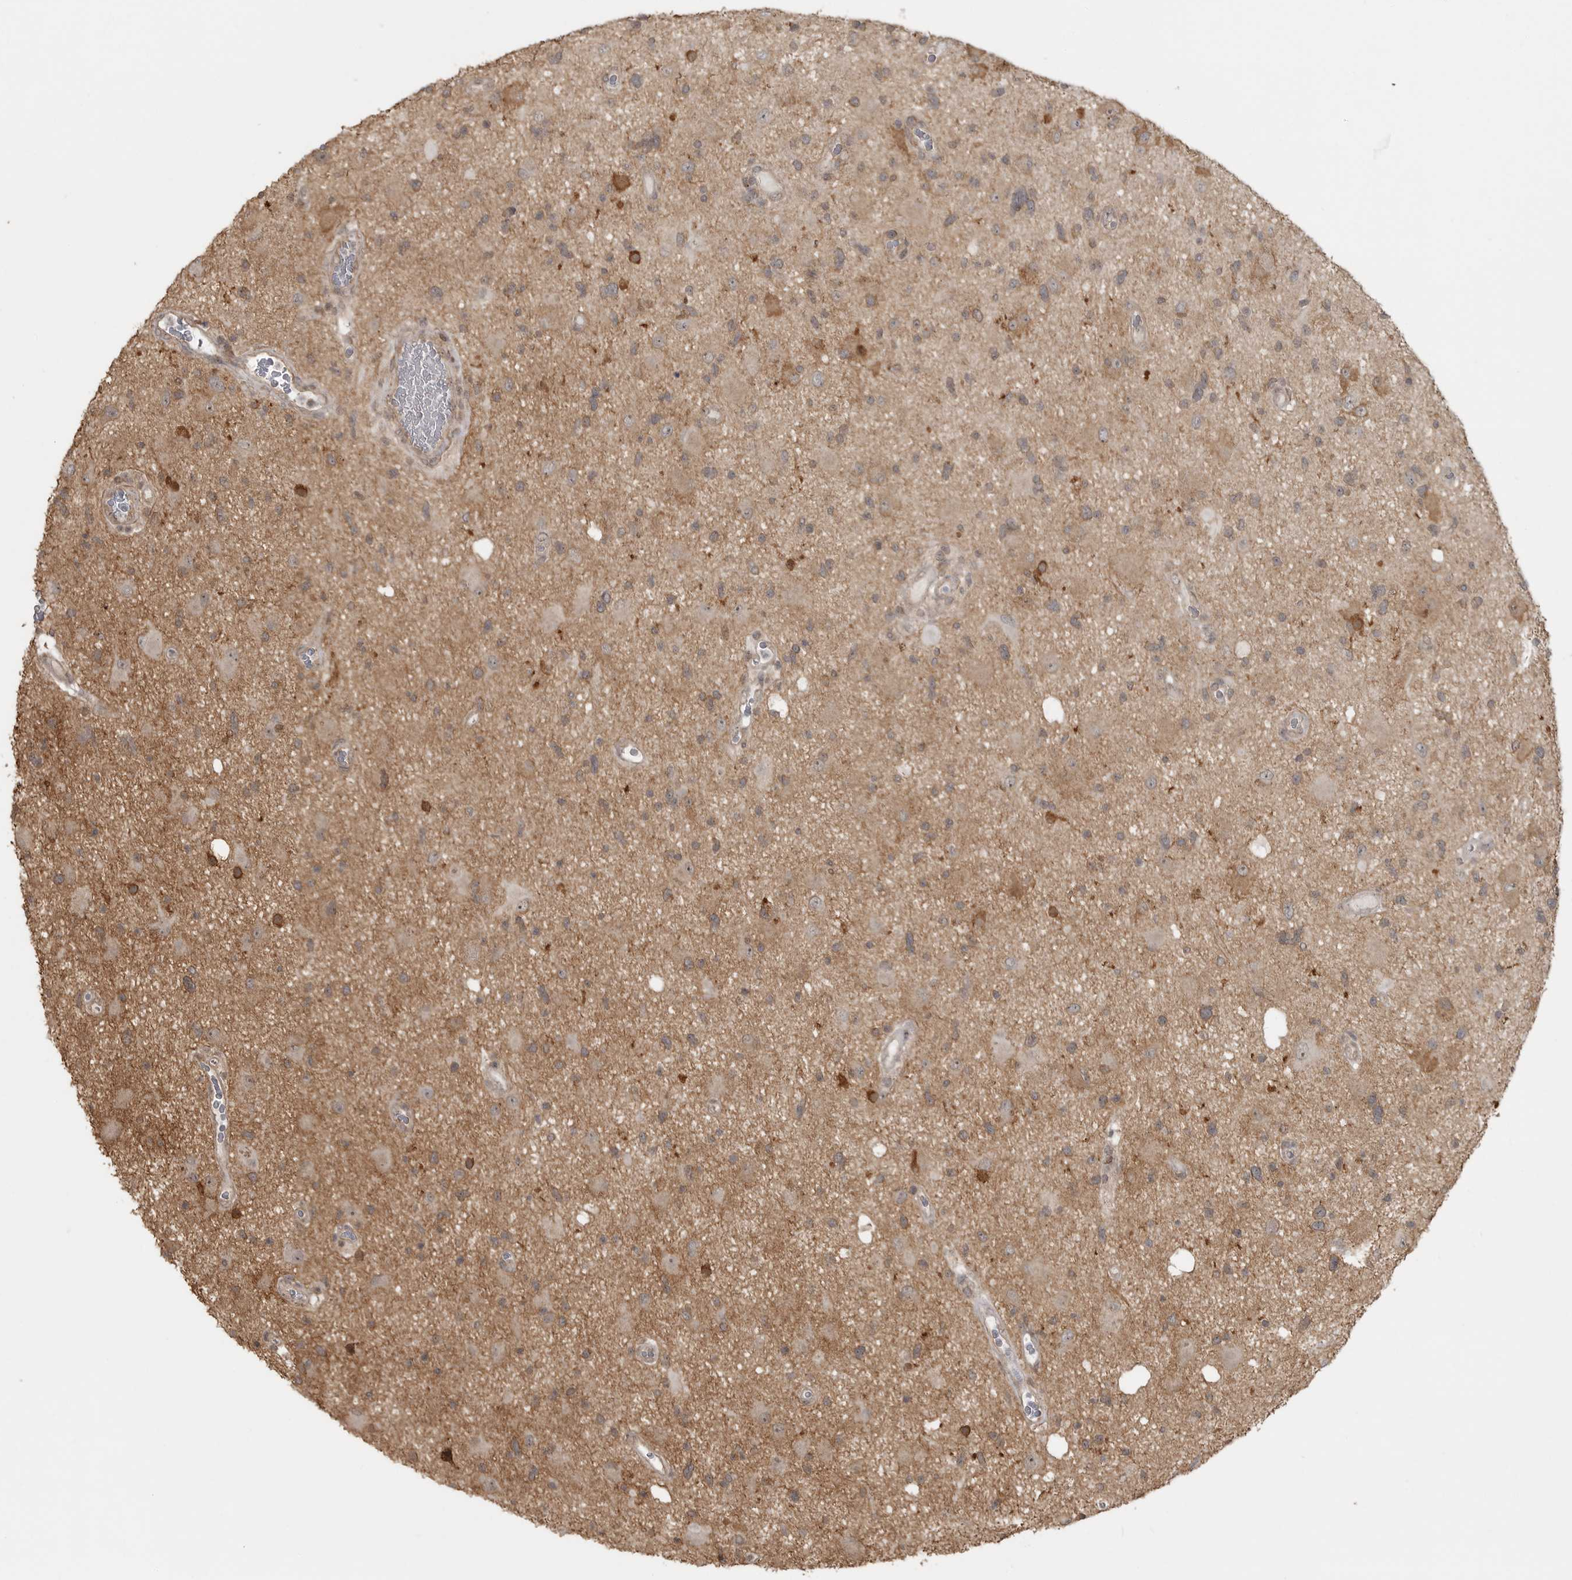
{"staining": {"intensity": "moderate", "quantity": "25%-75%", "location": "cytoplasmic/membranous"}, "tissue": "glioma", "cell_type": "Tumor cells", "image_type": "cancer", "snomed": [{"axis": "morphology", "description": "Glioma, malignant, High grade"}, {"axis": "topography", "description": "Brain"}], "caption": "Protein expression analysis of glioma exhibits moderate cytoplasmic/membranous staining in about 25%-75% of tumor cells.", "gene": "LLGL1", "patient": {"sex": "male", "age": 33}}